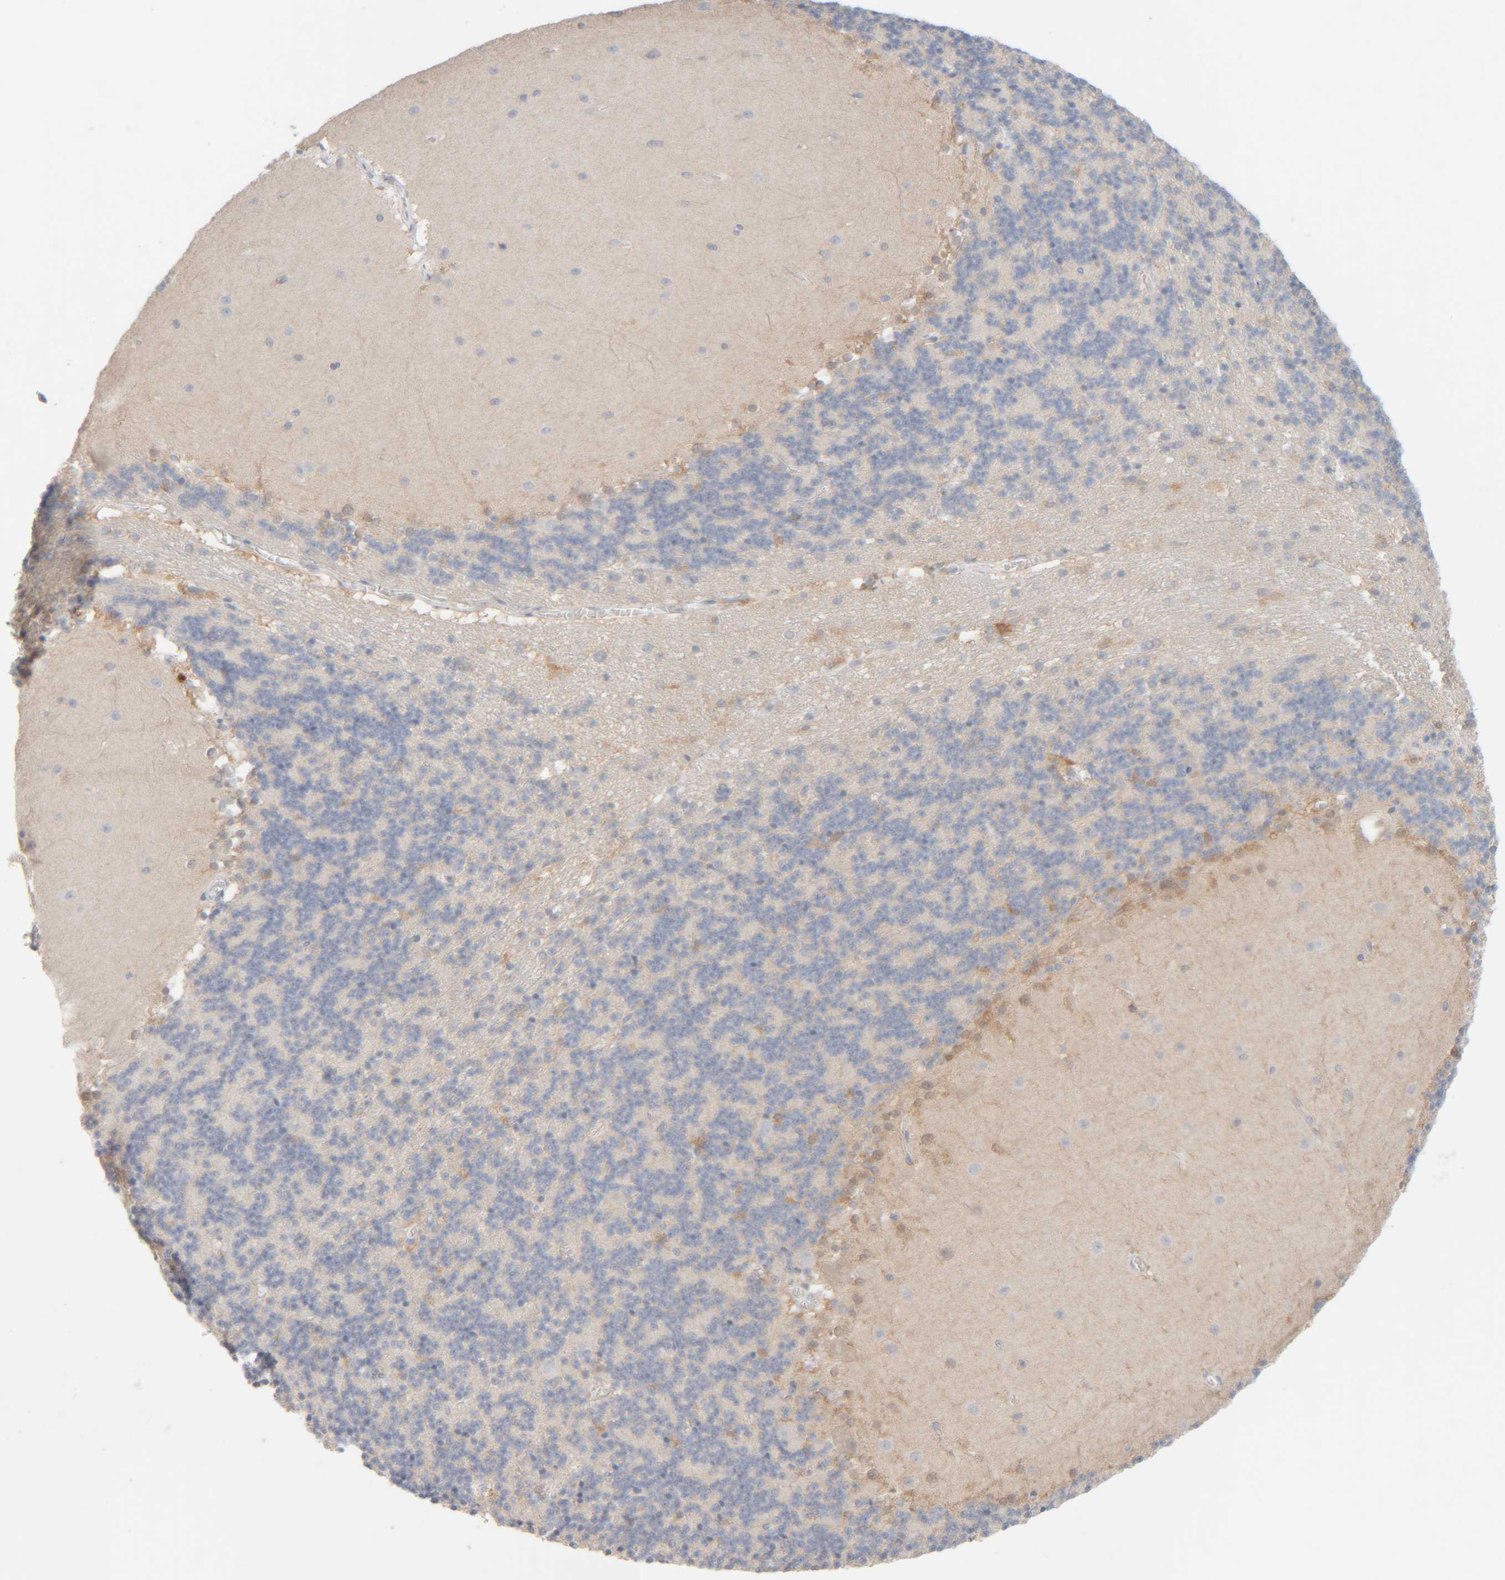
{"staining": {"intensity": "negative", "quantity": "none", "location": "none"}, "tissue": "cerebellum", "cell_type": "Cells in granular layer", "image_type": "normal", "snomed": [{"axis": "morphology", "description": "Normal tissue, NOS"}, {"axis": "topography", "description": "Cerebellum"}], "caption": "This is an immunohistochemistry (IHC) micrograph of normal cerebellum. There is no positivity in cells in granular layer.", "gene": "RIDA", "patient": {"sex": "female", "age": 19}}